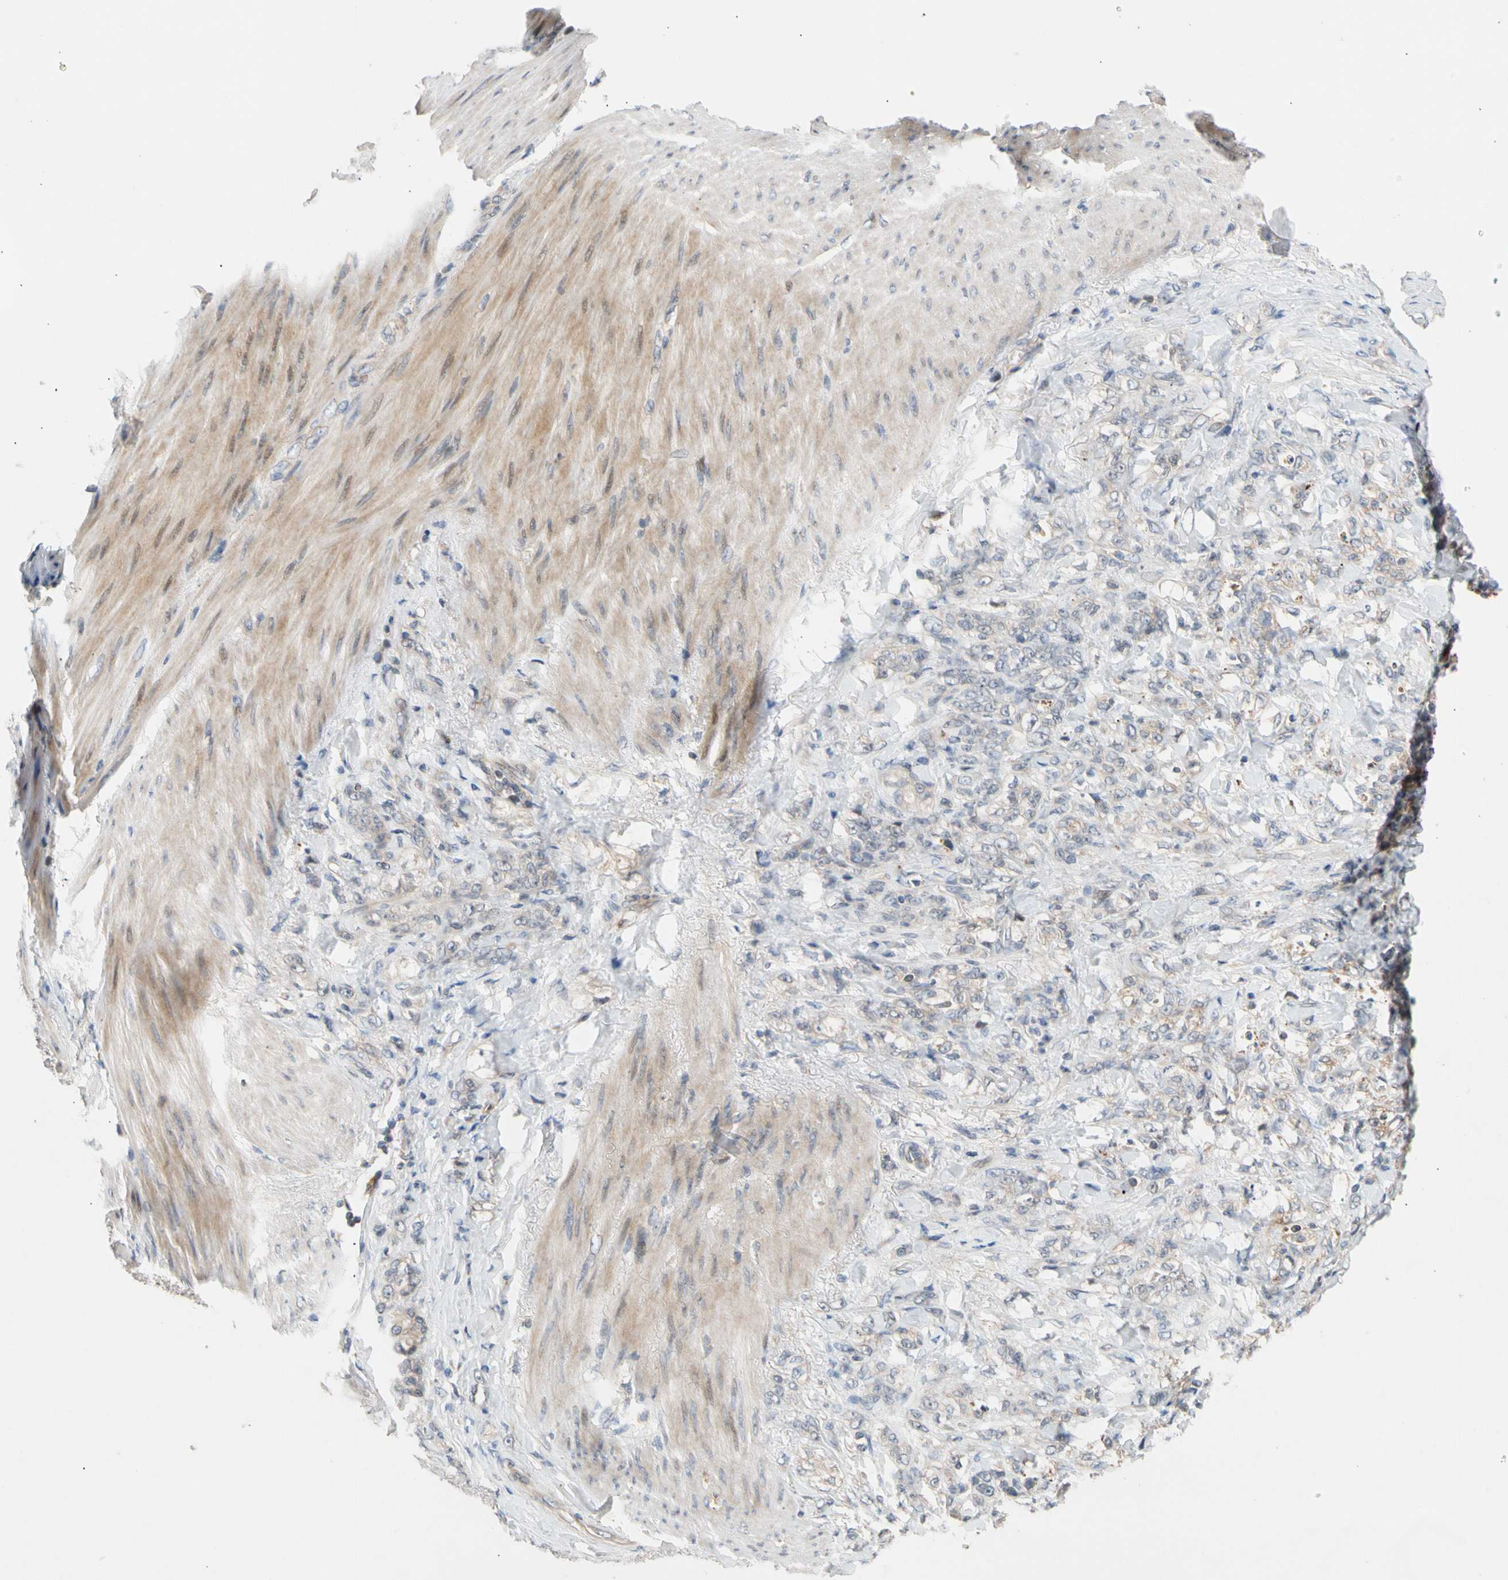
{"staining": {"intensity": "negative", "quantity": "none", "location": "none"}, "tissue": "stomach cancer", "cell_type": "Tumor cells", "image_type": "cancer", "snomed": [{"axis": "morphology", "description": "Adenocarcinoma, NOS"}, {"axis": "topography", "description": "Stomach"}], "caption": "The micrograph demonstrates no staining of tumor cells in stomach cancer (adenocarcinoma).", "gene": "CNST", "patient": {"sex": "male", "age": 82}}